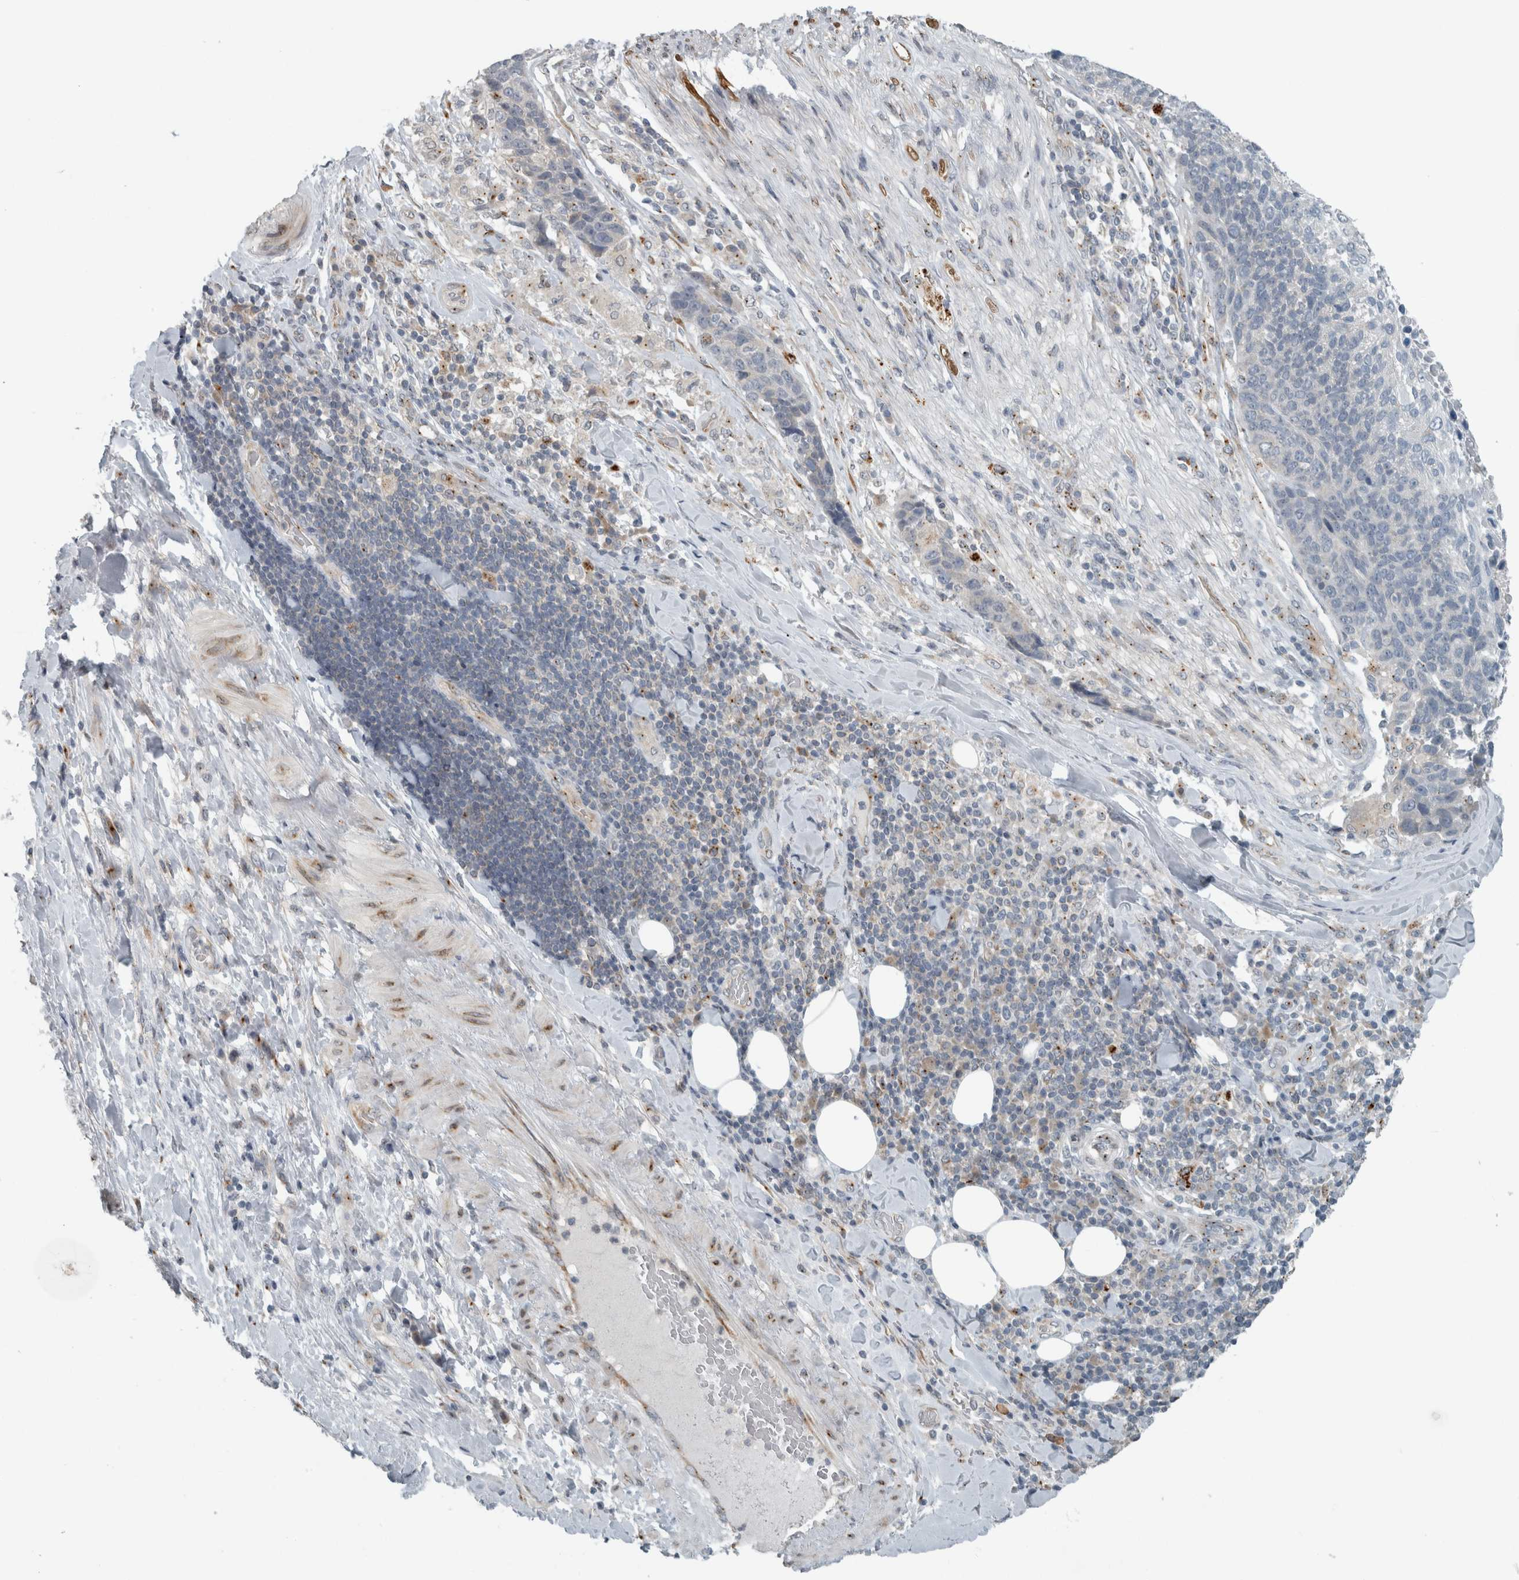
{"staining": {"intensity": "negative", "quantity": "none", "location": "none"}, "tissue": "lung cancer", "cell_type": "Tumor cells", "image_type": "cancer", "snomed": [{"axis": "morphology", "description": "Squamous cell carcinoma, NOS"}, {"axis": "topography", "description": "Lung"}], "caption": "Tumor cells are negative for protein expression in human lung squamous cell carcinoma. Nuclei are stained in blue.", "gene": "KIF1C", "patient": {"sex": "male", "age": 66}}